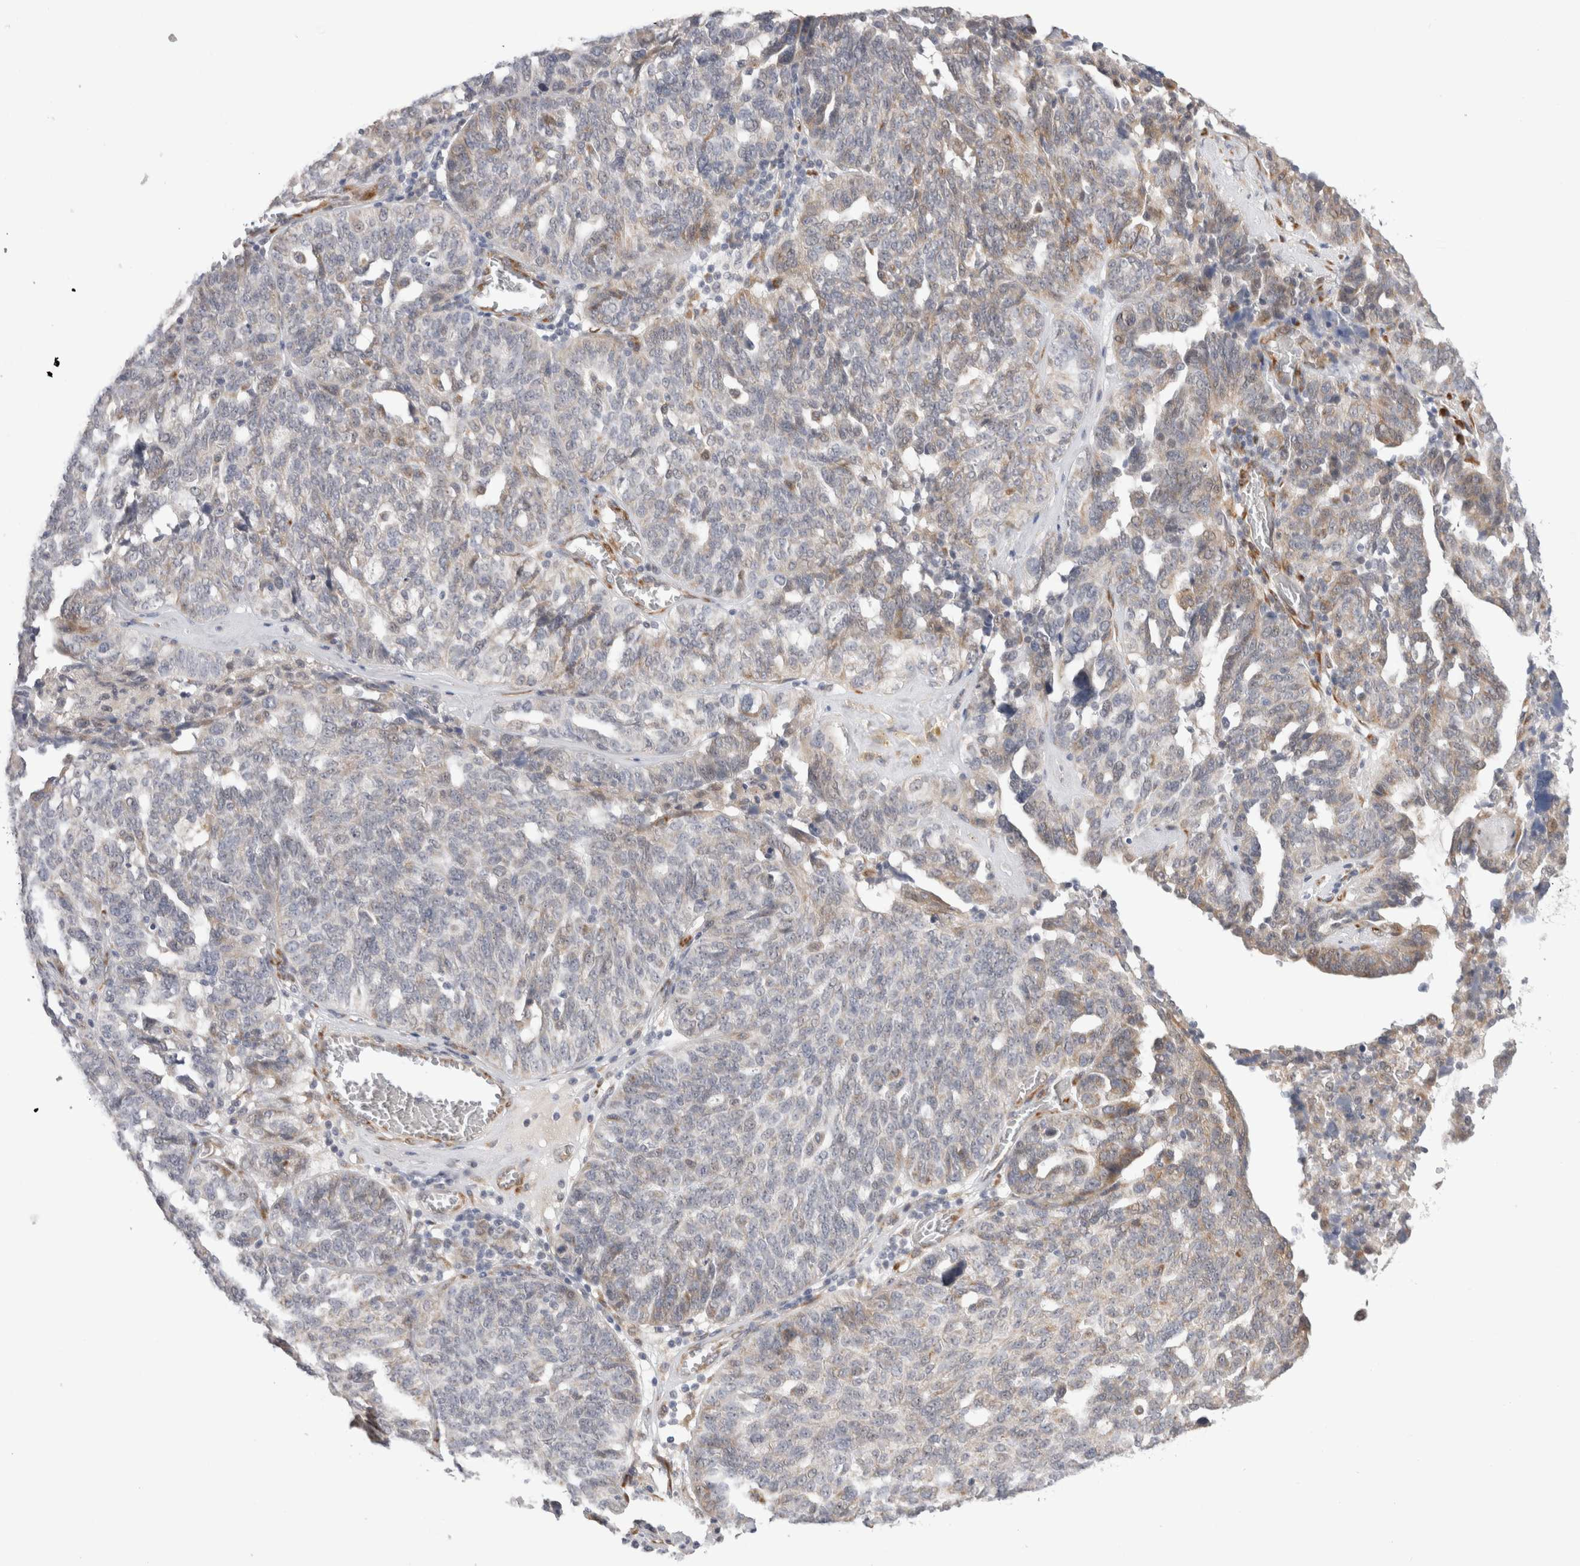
{"staining": {"intensity": "moderate", "quantity": "<25%", "location": "cytoplasmic/membranous"}, "tissue": "ovarian cancer", "cell_type": "Tumor cells", "image_type": "cancer", "snomed": [{"axis": "morphology", "description": "Cystadenocarcinoma, serous, NOS"}, {"axis": "topography", "description": "Ovary"}], "caption": "Serous cystadenocarcinoma (ovarian) tissue demonstrates moderate cytoplasmic/membranous expression in about <25% of tumor cells", "gene": "HDLBP", "patient": {"sex": "female", "age": 59}}